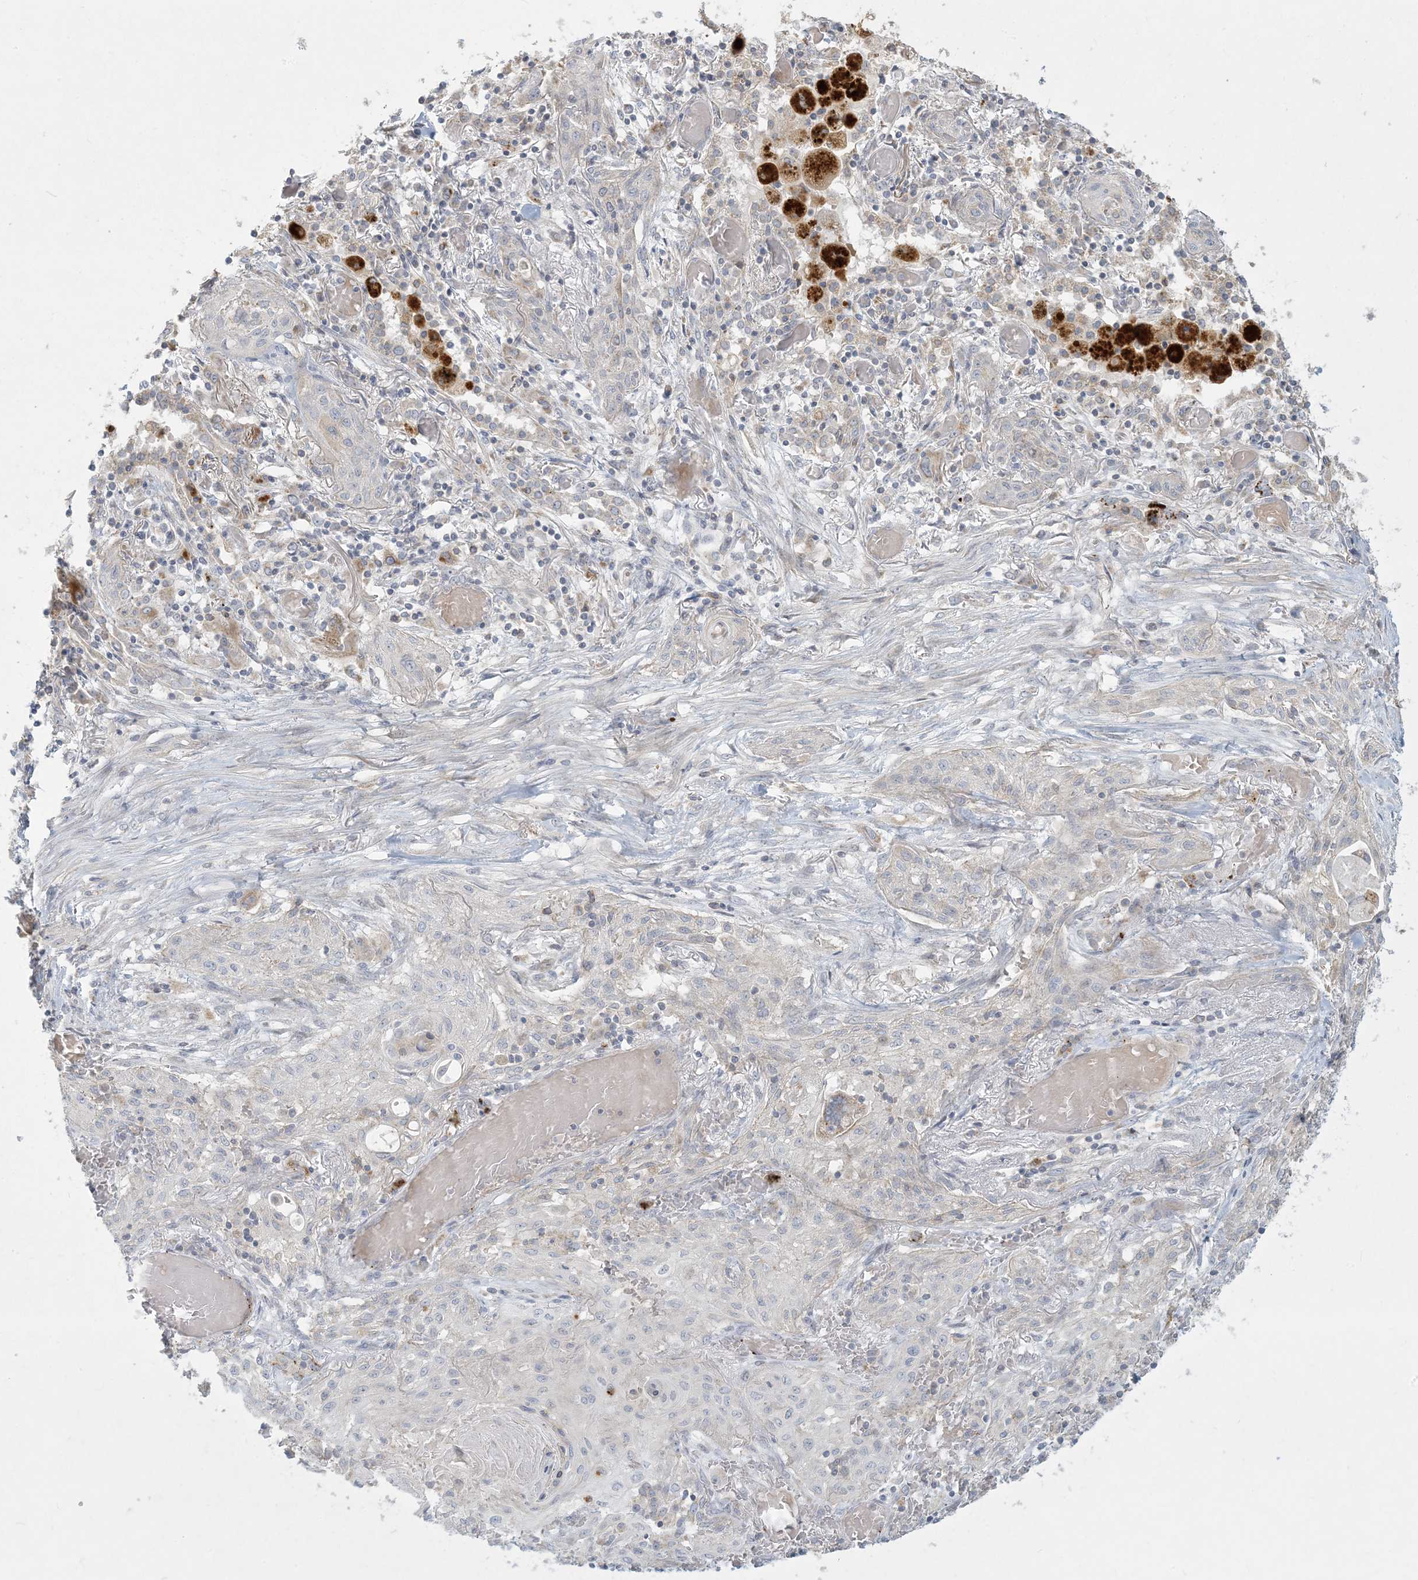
{"staining": {"intensity": "negative", "quantity": "none", "location": "none"}, "tissue": "lung cancer", "cell_type": "Tumor cells", "image_type": "cancer", "snomed": [{"axis": "morphology", "description": "Squamous cell carcinoma, NOS"}, {"axis": "topography", "description": "Lung"}], "caption": "This is an immunohistochemistry (IHC) image of lung squamous cell carcinoma. There is no staining in tumor cells.", "gene": "MCAT", "patient": {"sex": "female", "age": 47}}